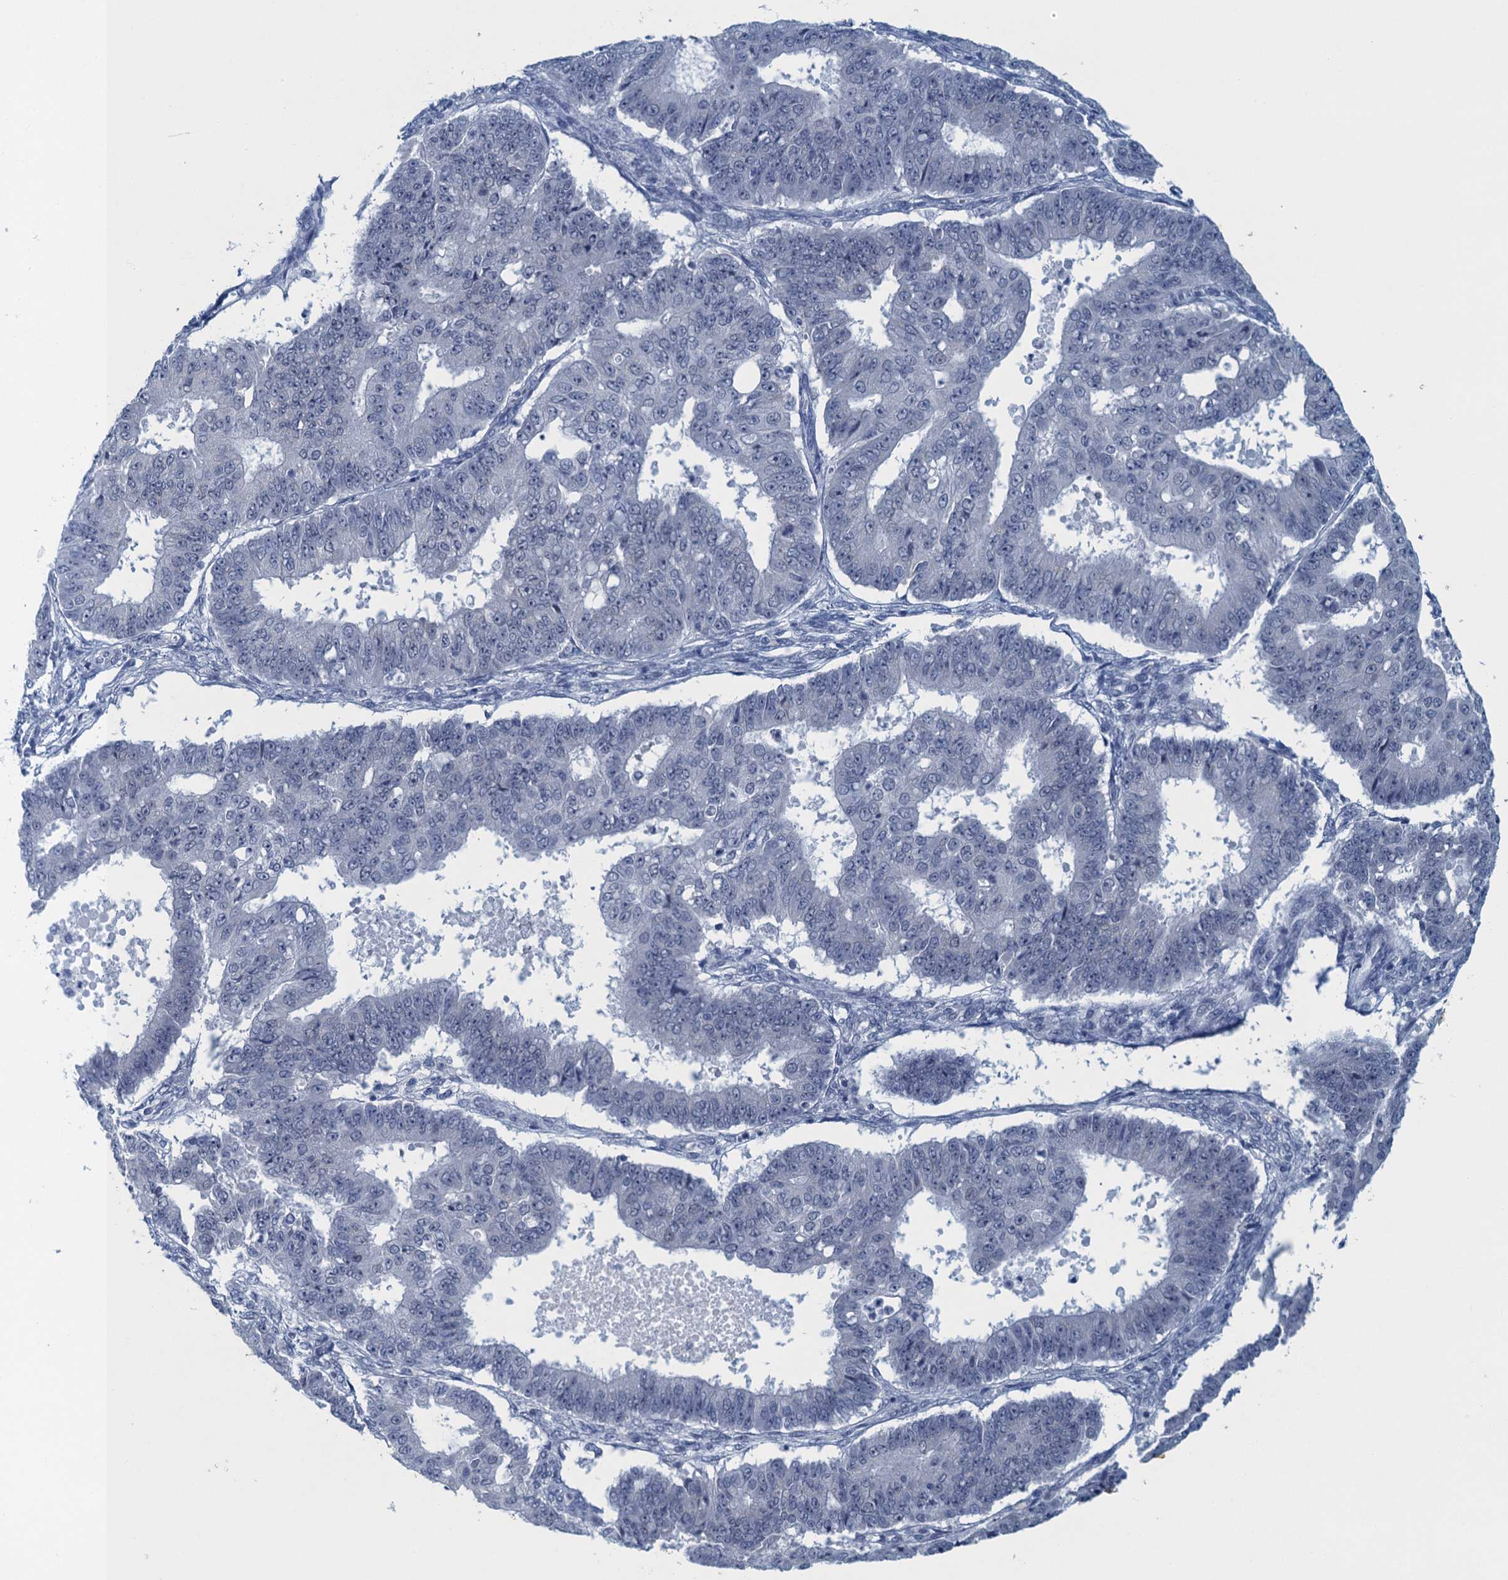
{"staining": {"intensity": "negative", "quantity": "none", "location": "none"}, "tissue": "ovarian cancer", "cell_type": "Tumor cells", "image_type": "cancer", "snomed": [{"axis": "morphology", "description": "Carcinoma, endometroid"}, {"axis": "topography", "description": "Appendix"}, {"axis": "topography", "description": "Ovary"}], "caption": "Immunohistochemistry (IHC) micrograph of endometroid carcinoma (ovarian) stained for a protein (brown), which demonstrates no expression in tumor cells.", "gene": "ENSG00000131152", "patient": {"sex": "female", "age": 42}}